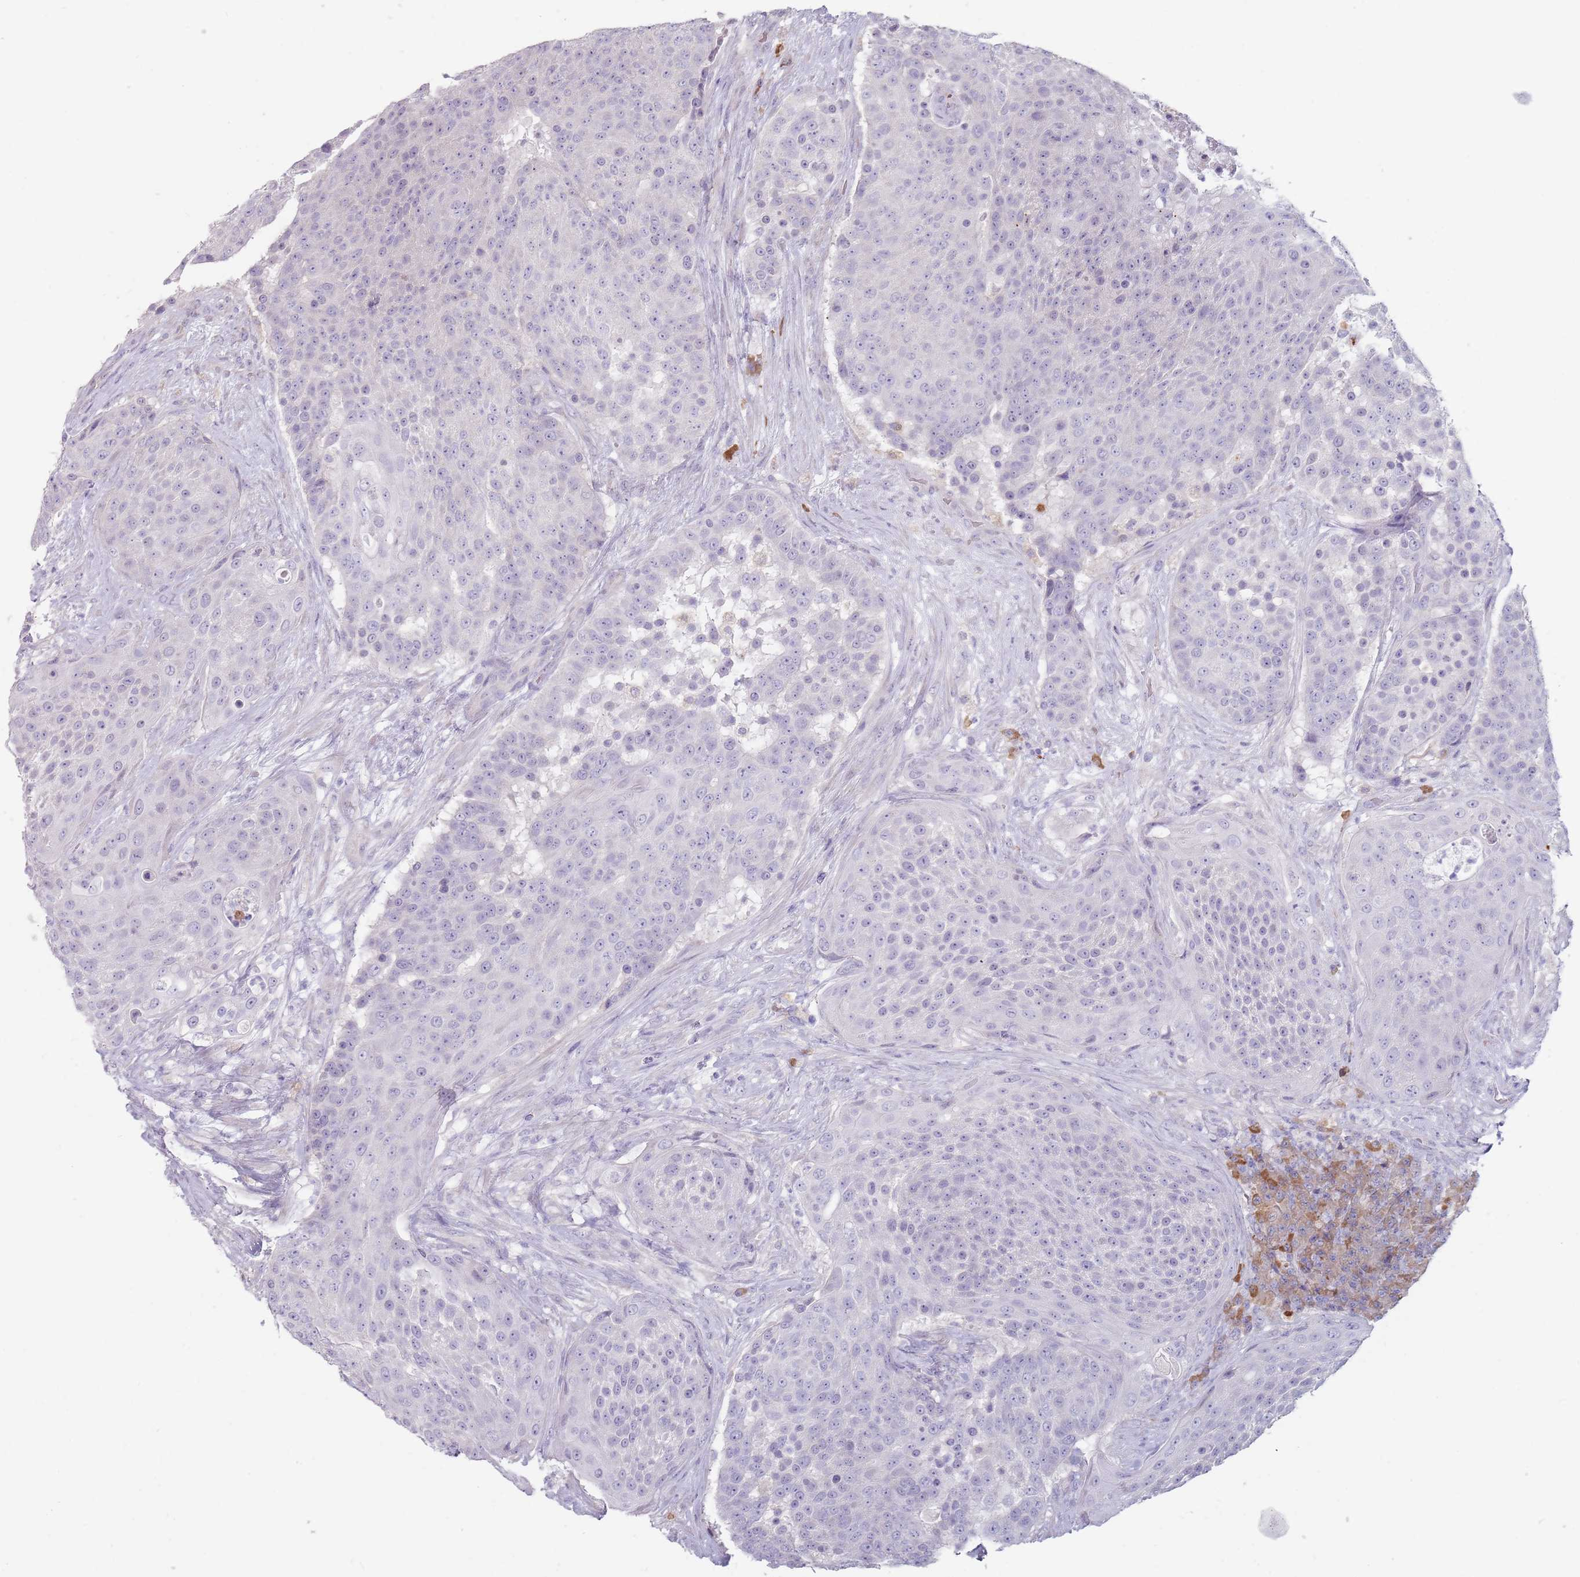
{"staining": {"intensity": "negative", "quantity": "none", "location": "none"}, "tissue": "urothelial cancer", "cell_type": "Tumor cells", "image_type": "cancer", "snomed": [{"axis": "morphology", "description": "Urothelial carcinoma, High grade"}, {"axis": "topography", "description": "Urinary bladder"}], "caption": "High magnification brightfield microscopy of urothelial cancer stained with DAB (brown) and counterstained with hematoxylin (blue): tumor cells show no significant expression. The staining is performed using DAB (3,3'-diaminobenzidine) brown chromogen with nuclei counter-stained in using hematoxylin.", "gene": "DXO", "patient": {"sex": "female", "age": 63}}